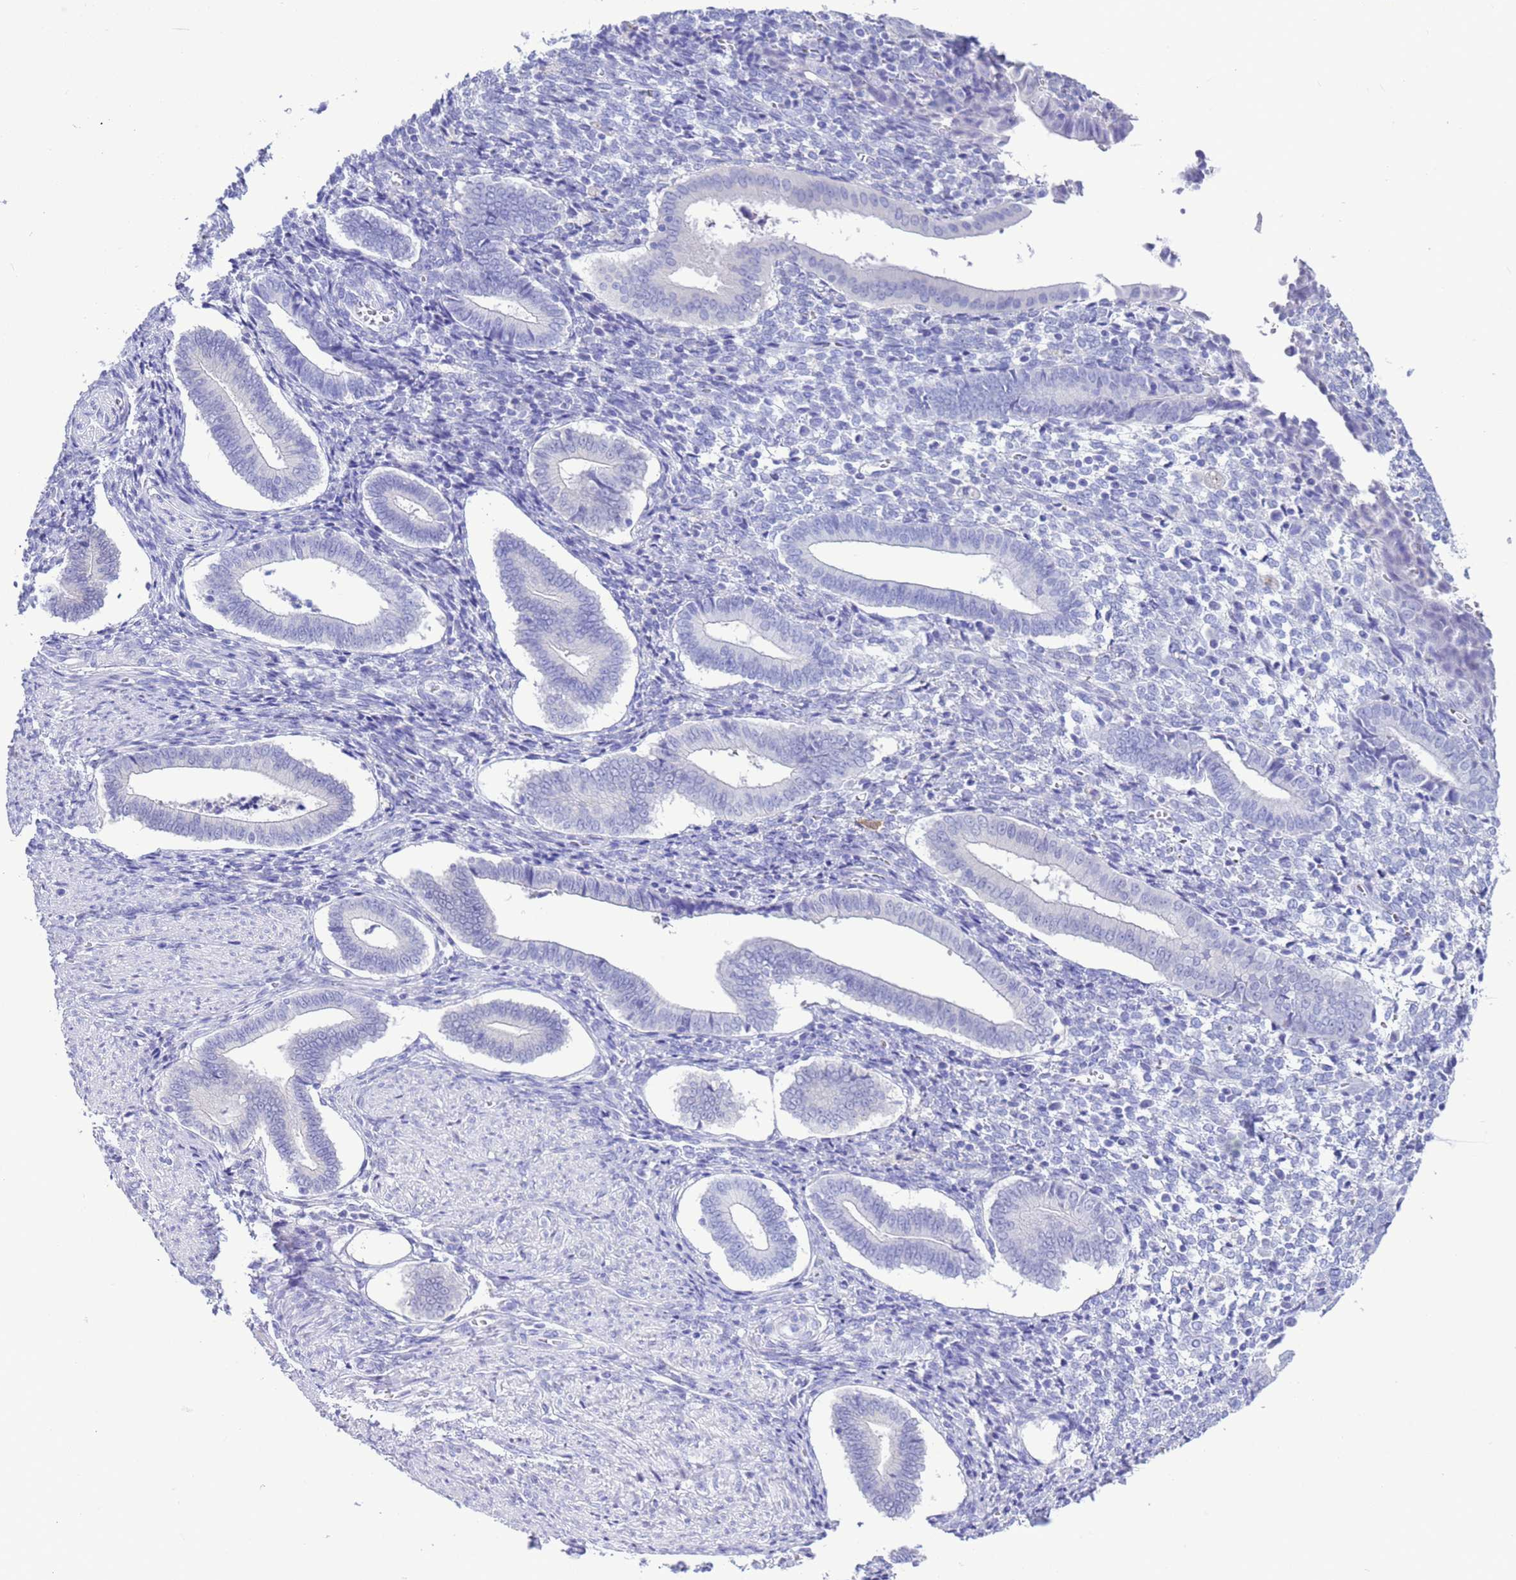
{"staining": {"intensity": "negative", "quantity": "none", "location": "none"}, "tissue": "endometrium", "cell_type": "Cells in endometrial stroma", "image_type": "normal", "snomed": [{"axis": "morphology", "description": "Normal tissue, NOS"}, {"axis": "topography", "description": "Other"}, {"axis": "topography", "description": "Endometrium"}], "caption": "Immunohistochemistry photomicrograph of benign human endometrium stained for a protein (brown), which shows no expression in cells in endometrial stroma.", "gene": "GSTM1", "patient": {"sex": "female", "age": 44}}